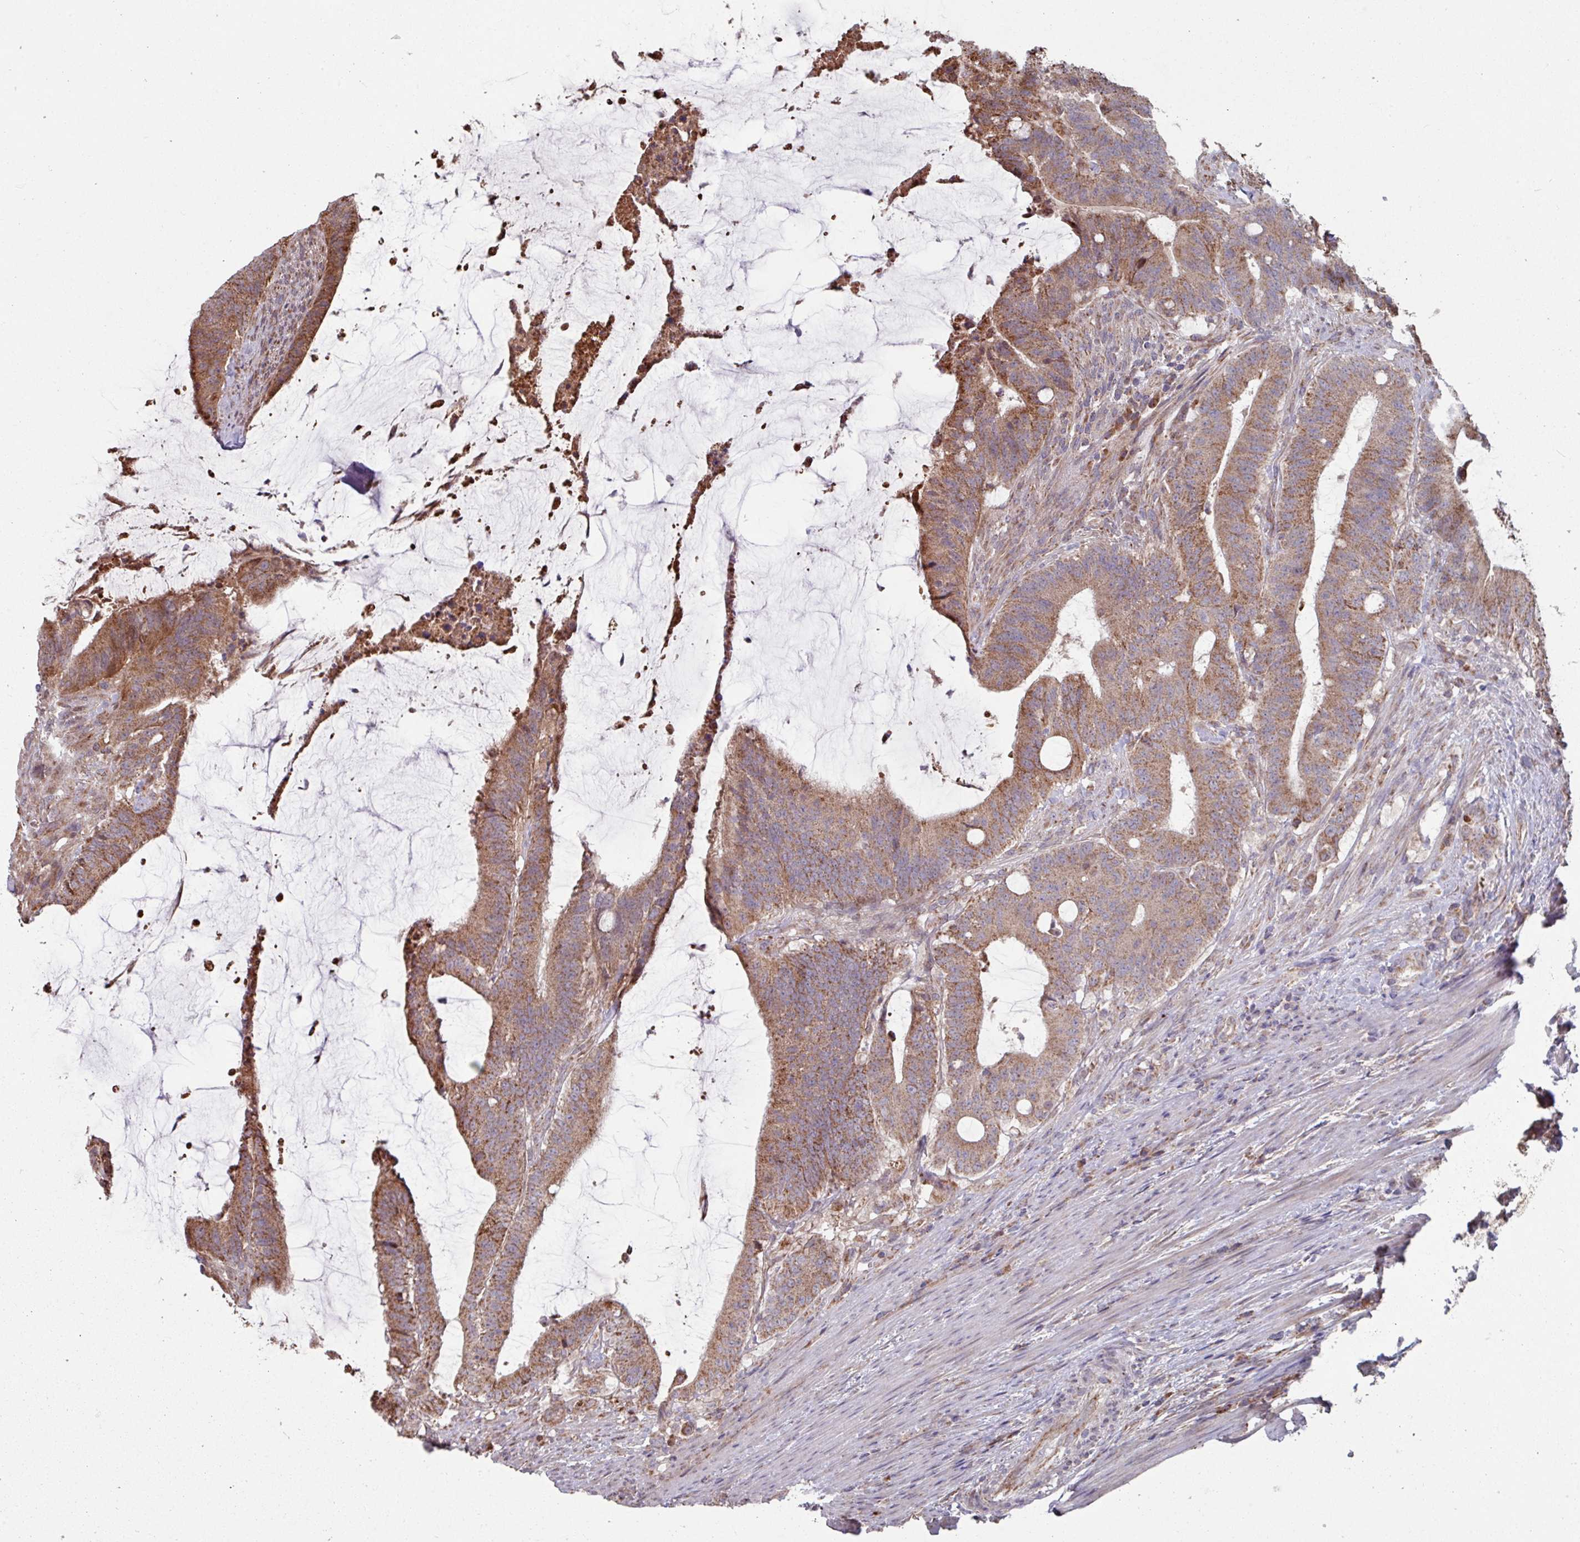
{"staining": {"intensity": "moderate", "quantity": ">75%", "location": "cytoplasmic/membranous"}, "tissue": "colorectal cancer", "cell_type": "Tumor cells", "image_type": "cancer", "snomed": [{"axis": "morphology", "description": "Adenocarcinoma, NOS"}, {"axis": "topography", "description": "Colon"}], "caption": "IHC of colorectal adenocarcinoma demonstrates medium levels of moderate cytoplasmic/membranous positivity in about >75% of tumor cells.", "gene": "COX7C", "patient": {"sex": "female", "age": 43}}